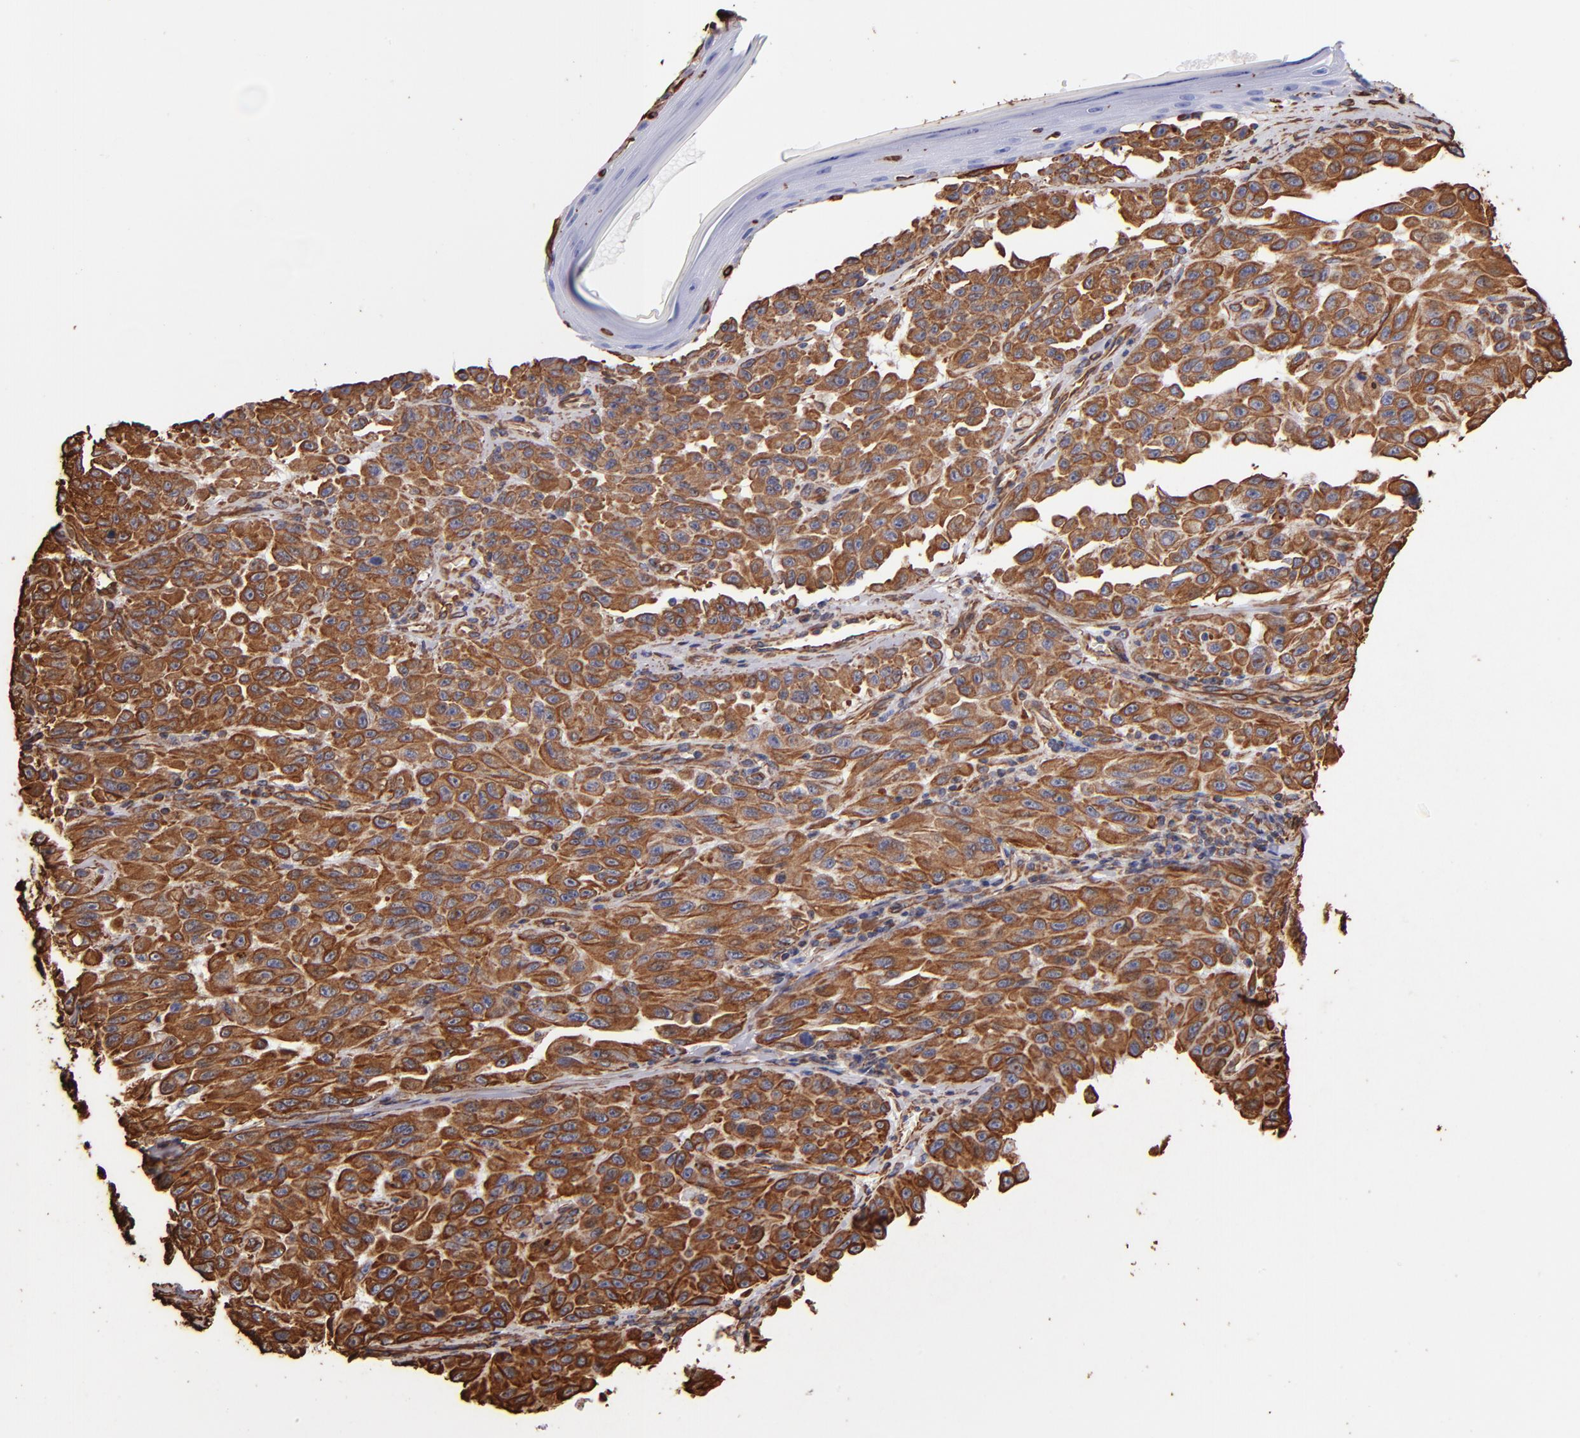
{"staining": {"intensity": "moderate", "quantity": ">75%", "location": "cytoplasmic/membranous,nuclear"}, "tissue": "melanoma", "cell_type": "Tumor cells", "image_type": "cancer", "snomed": [{"axis": "morphology", "description": "Malignant melanoma, NOS"}, {"axis": "topography", "description": "Skin"}], "caption": "A brown stain shows moderate cytoplasmic/membranous and nuclear positivity of a protein in human malignant melanoma tumor cells.", "gene": "VIM", "patient": {"sex": "male", "age": 30}}